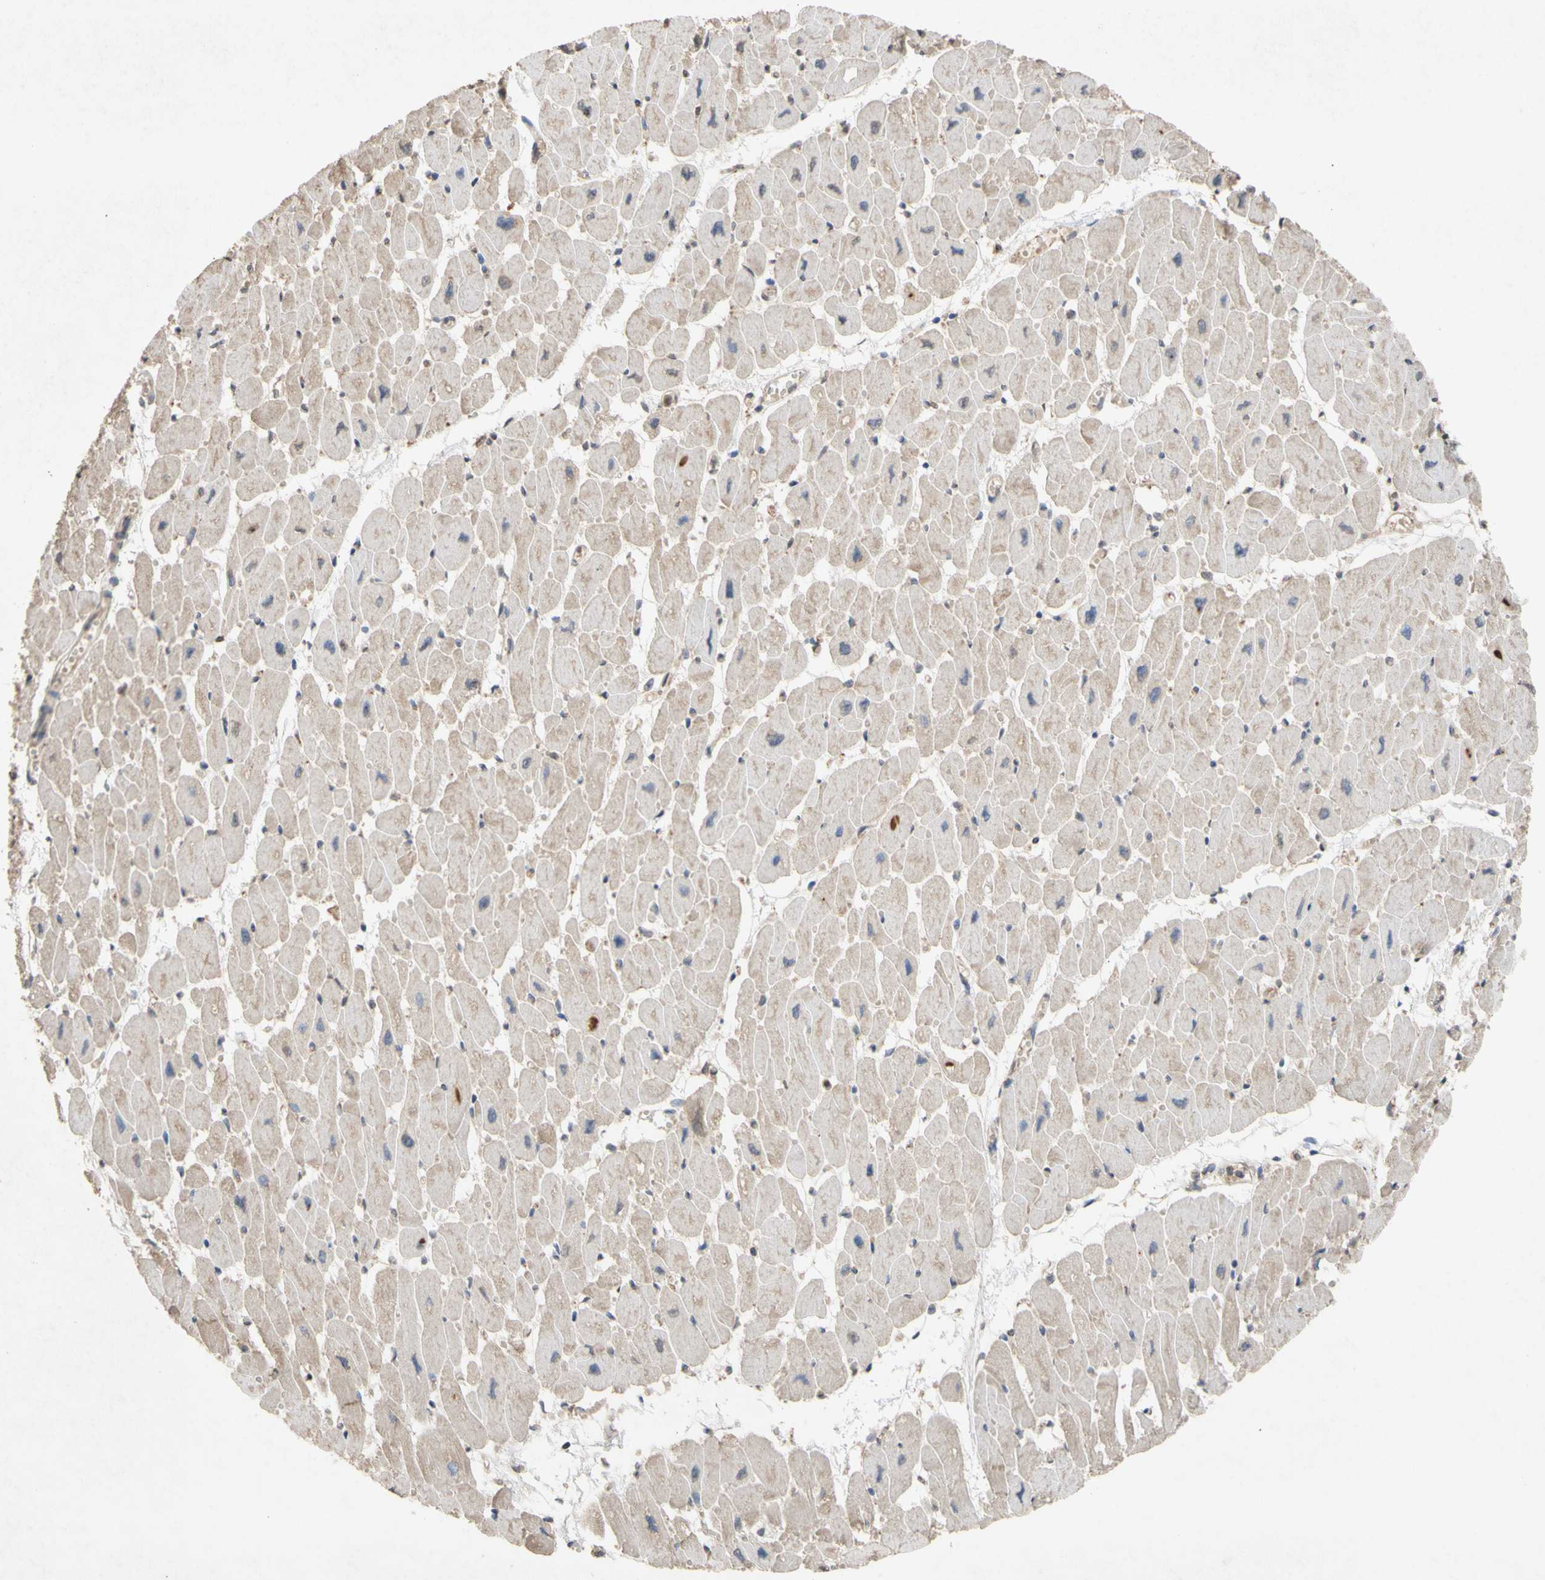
{"staining": {"intensity": "weak", "quantity": "25%-75%", "location": "cytoplasmic/membranous"}, "tissue": "heart muscle", "cell_type": "Cardiomyocytes", "image_type": "normal", "snomed": [{"axis": "morphology", "description": "Normal tissue, NOS"}, {"axis": "topography", "description": "Heart"}], "caption": "Cardiomyocytes show low levels of weak cytoplasmic/membranous positivity in about 25%-75% of cells in benign heart muscle.", "gene": "NECTIN3", "patient": {"sex": "female", "age": 54}}